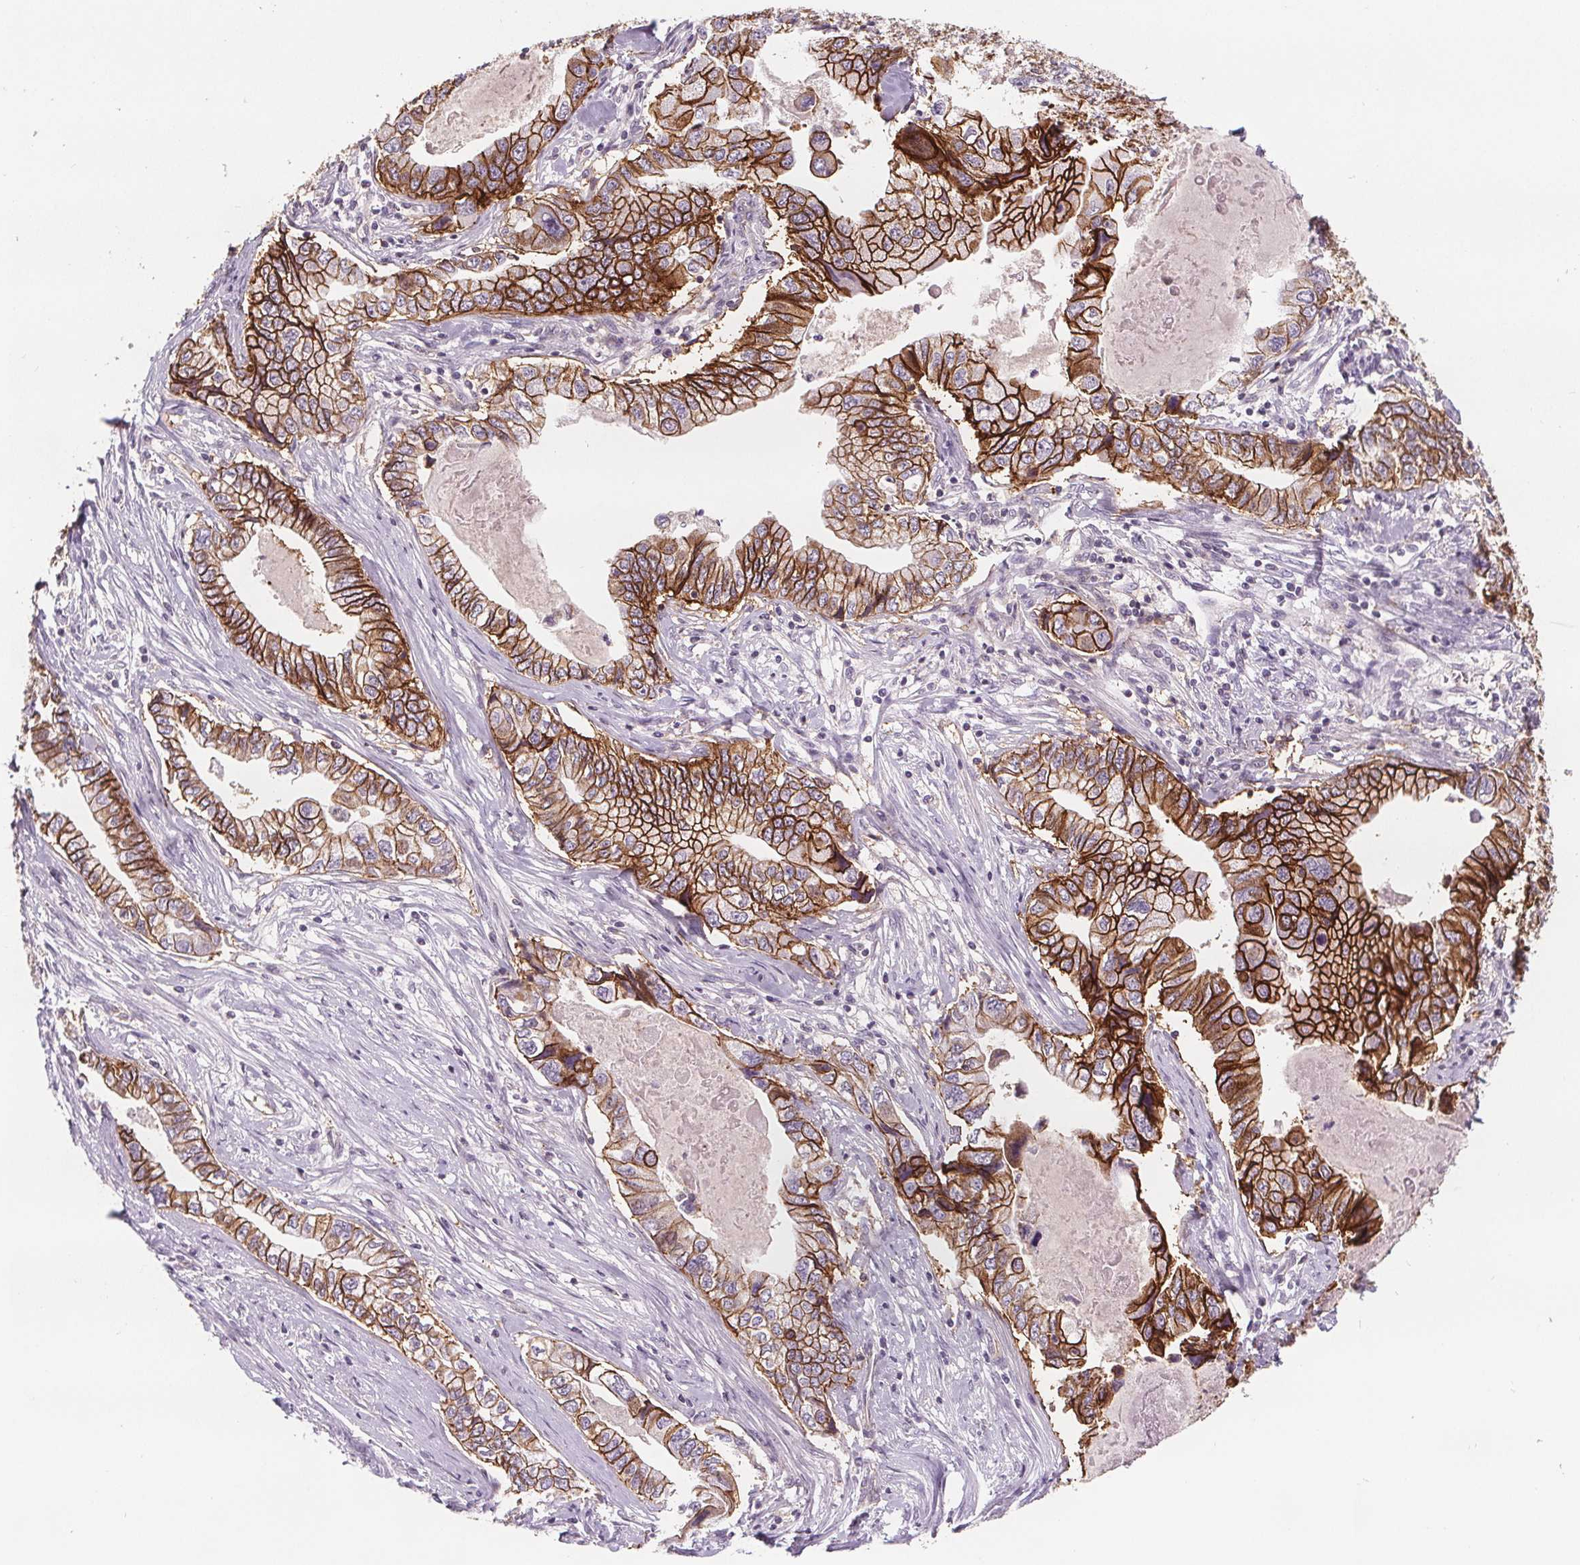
{"staining": {"intensity": "strong", "quantity": ">75%", "location": "cytoplasmic/membranous"}, "tissue": "stomach cancer", "cell_type": "Tumor cells", "image_type": "cancer", "snomed": [{"axis": "morphology", "description": "Adenocarcinoma, NOS"}, {"axis": "topography", "description": "Pancreas"}, {"axis": "topography", "description": "Stomach, upper"}], "caption": "High-magnification brightfield microscopy of stomach cancer stained with DAB (3,3'-diaminobenzidine) (brown) and counterstained with hematoxylin (blue). tumor cells exhibit strong cytoplasmic/membranous positivity is present in approximately>75% of cells.", "gene": "ATP1A1", "patient": {"sex": "male", "age": 77}}